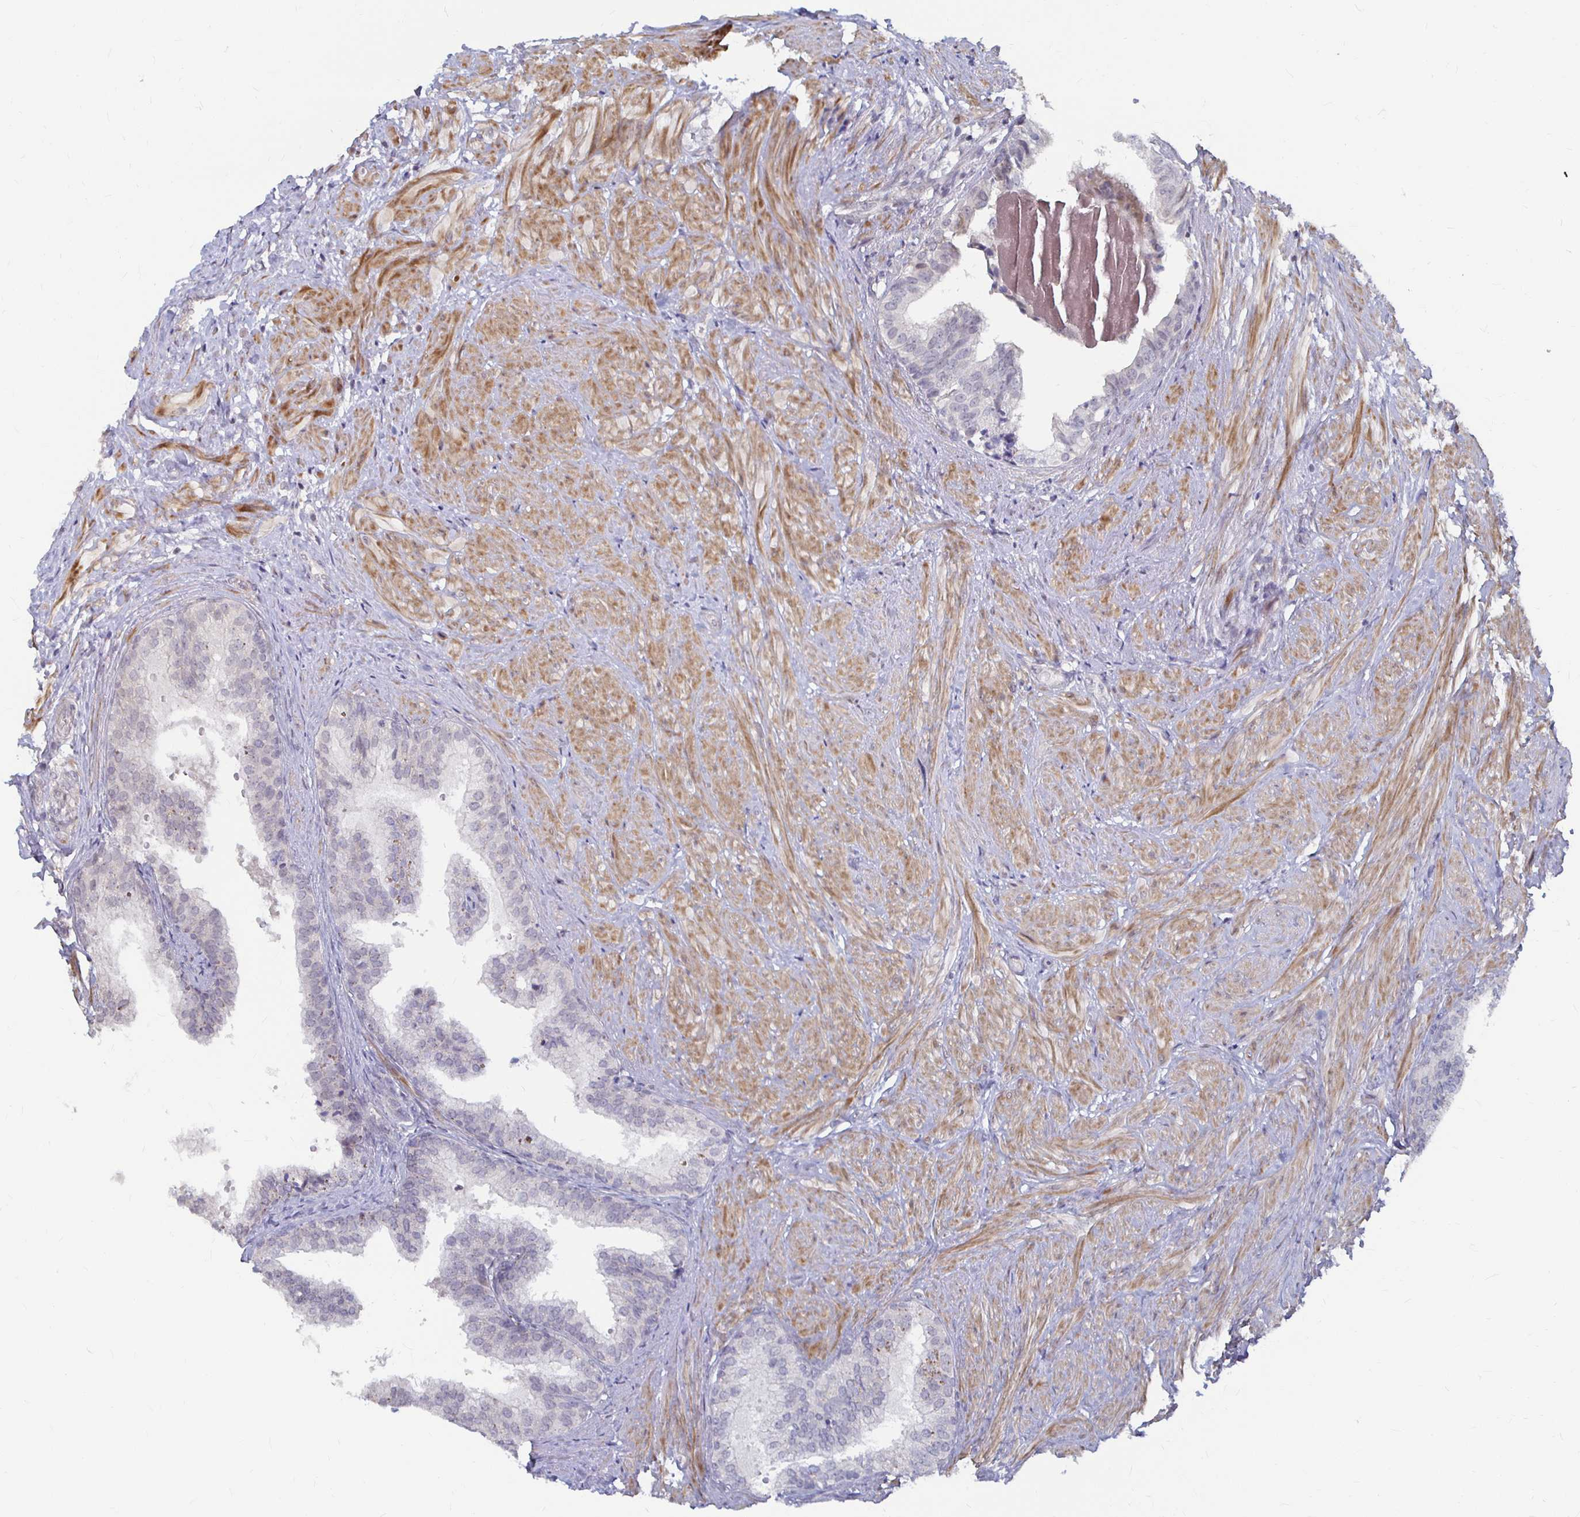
{"staining": {"intensity": "negative", "quantity": "none", "location": "none"}, "tissue": "prostate", "cell_type": "Glandular cells", "image_type": "normal", "snomed": [{"axis": "morphology", "description": "Normal tissue, NOS"}, {"axis": "topography", "description": "Prostate"}, {"axis": "topography", "description": "Peripheral nerve tissue"}], "caption": "This is an immunohistochemistry (IHC) micrograph of normal prostate. There is no positivity in glandular cells.", "gene": "CAPN11", "patient": {"sex": "male", "age": 55}}